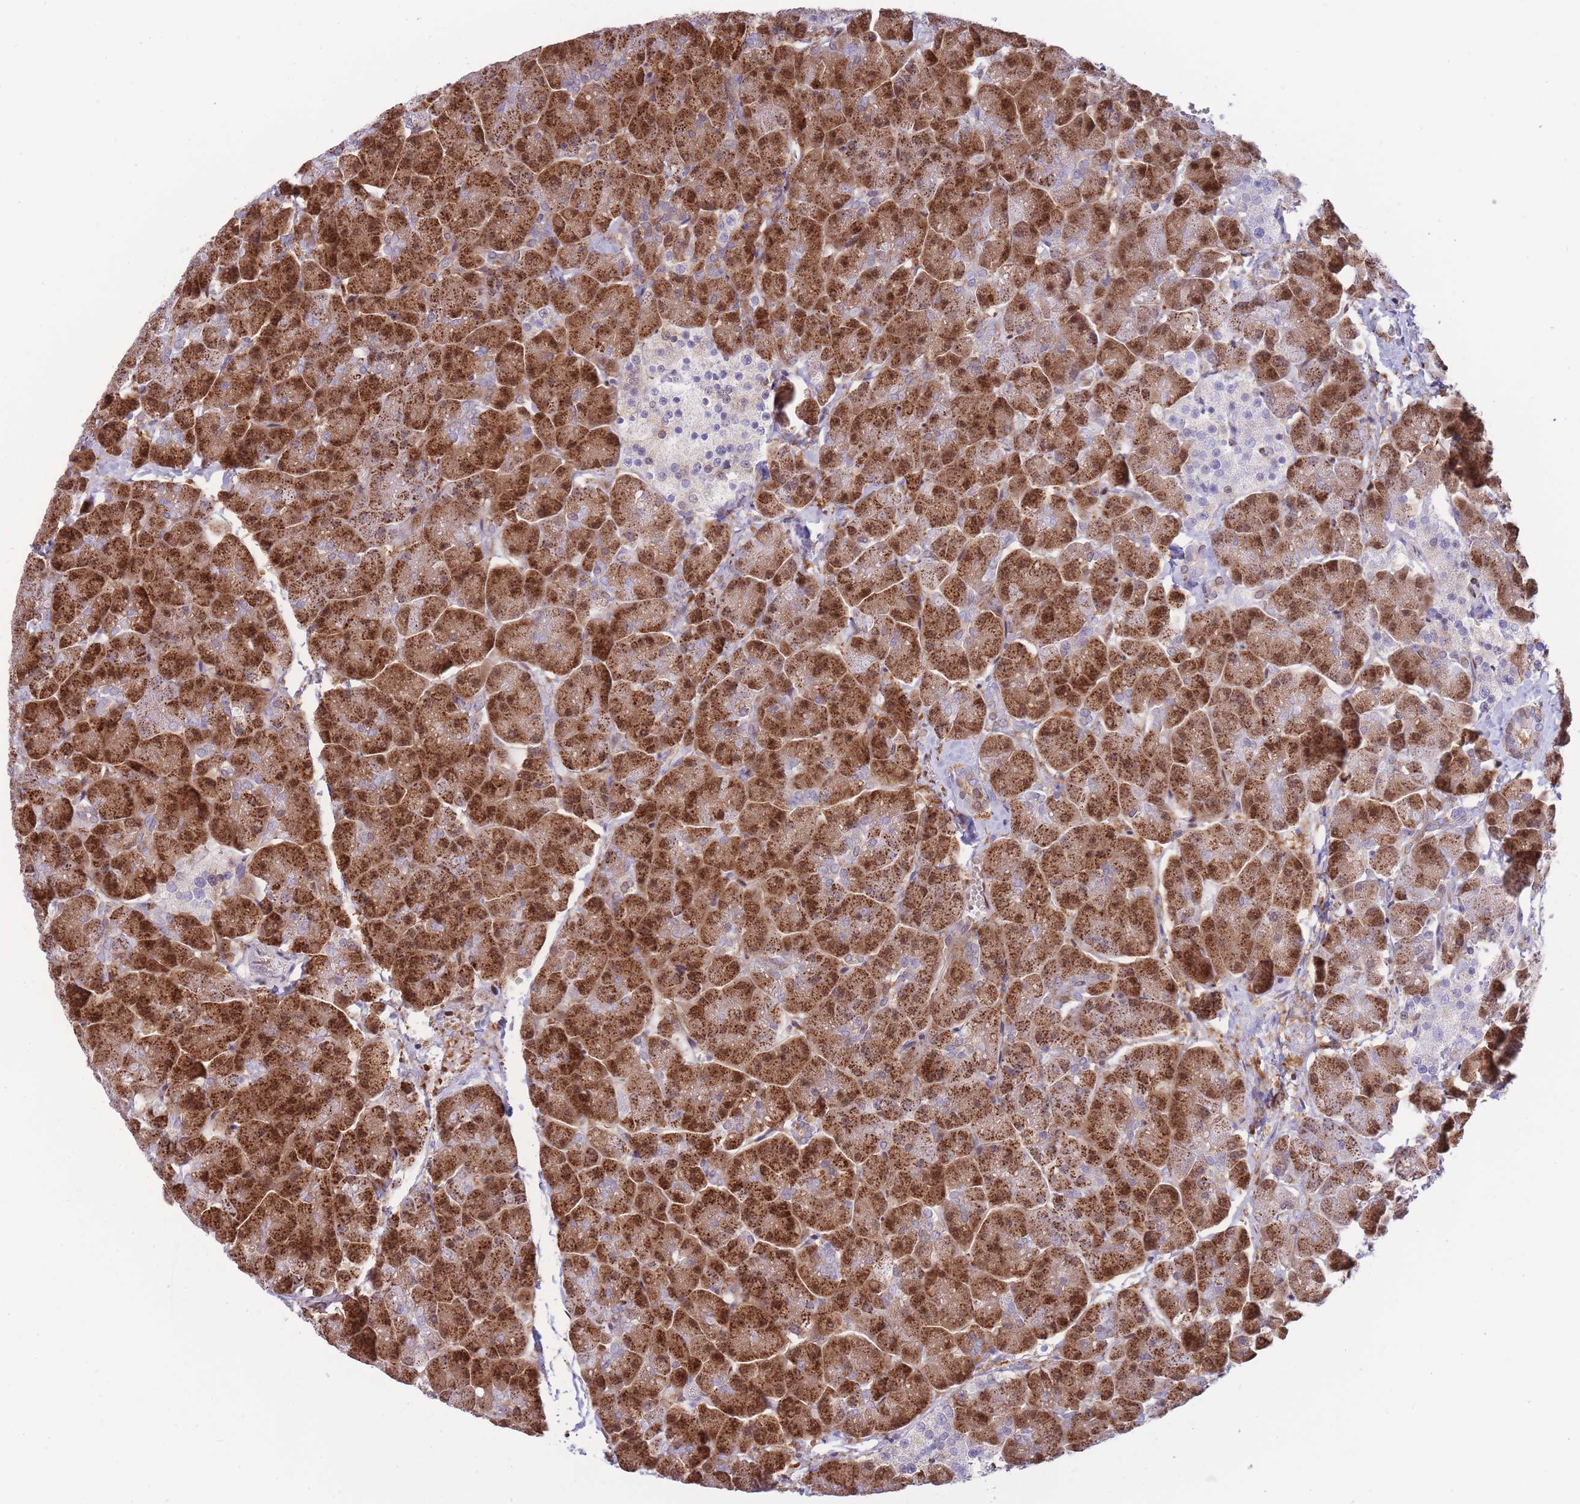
{"staining": {"intensity": "strong", "quantity": ">75%", "location": "cytoplasmic/membranous,nuclear"}, "tissue": "pancreas", "cell_type": "Exocrine glandular cells", "image_type": "normal", "snomed": [{"axis": "morphology", "description": "Normal tissue, NOS"}, {"axis": "topography", "description": "Pancreas"}, {"axis": "topography", "description": "Peripheral nerve tissue"}], "caption": "Immunohistochemistry (IHC) of normal pancreas shows high levels of strong cytoplasmic/membranous,nuclear expression in about >75% of exocrine glandular cells. Nuclei are stained in blue.", "gene": "NSFL1C", "patient": {"sex": "male", "age": 54}}